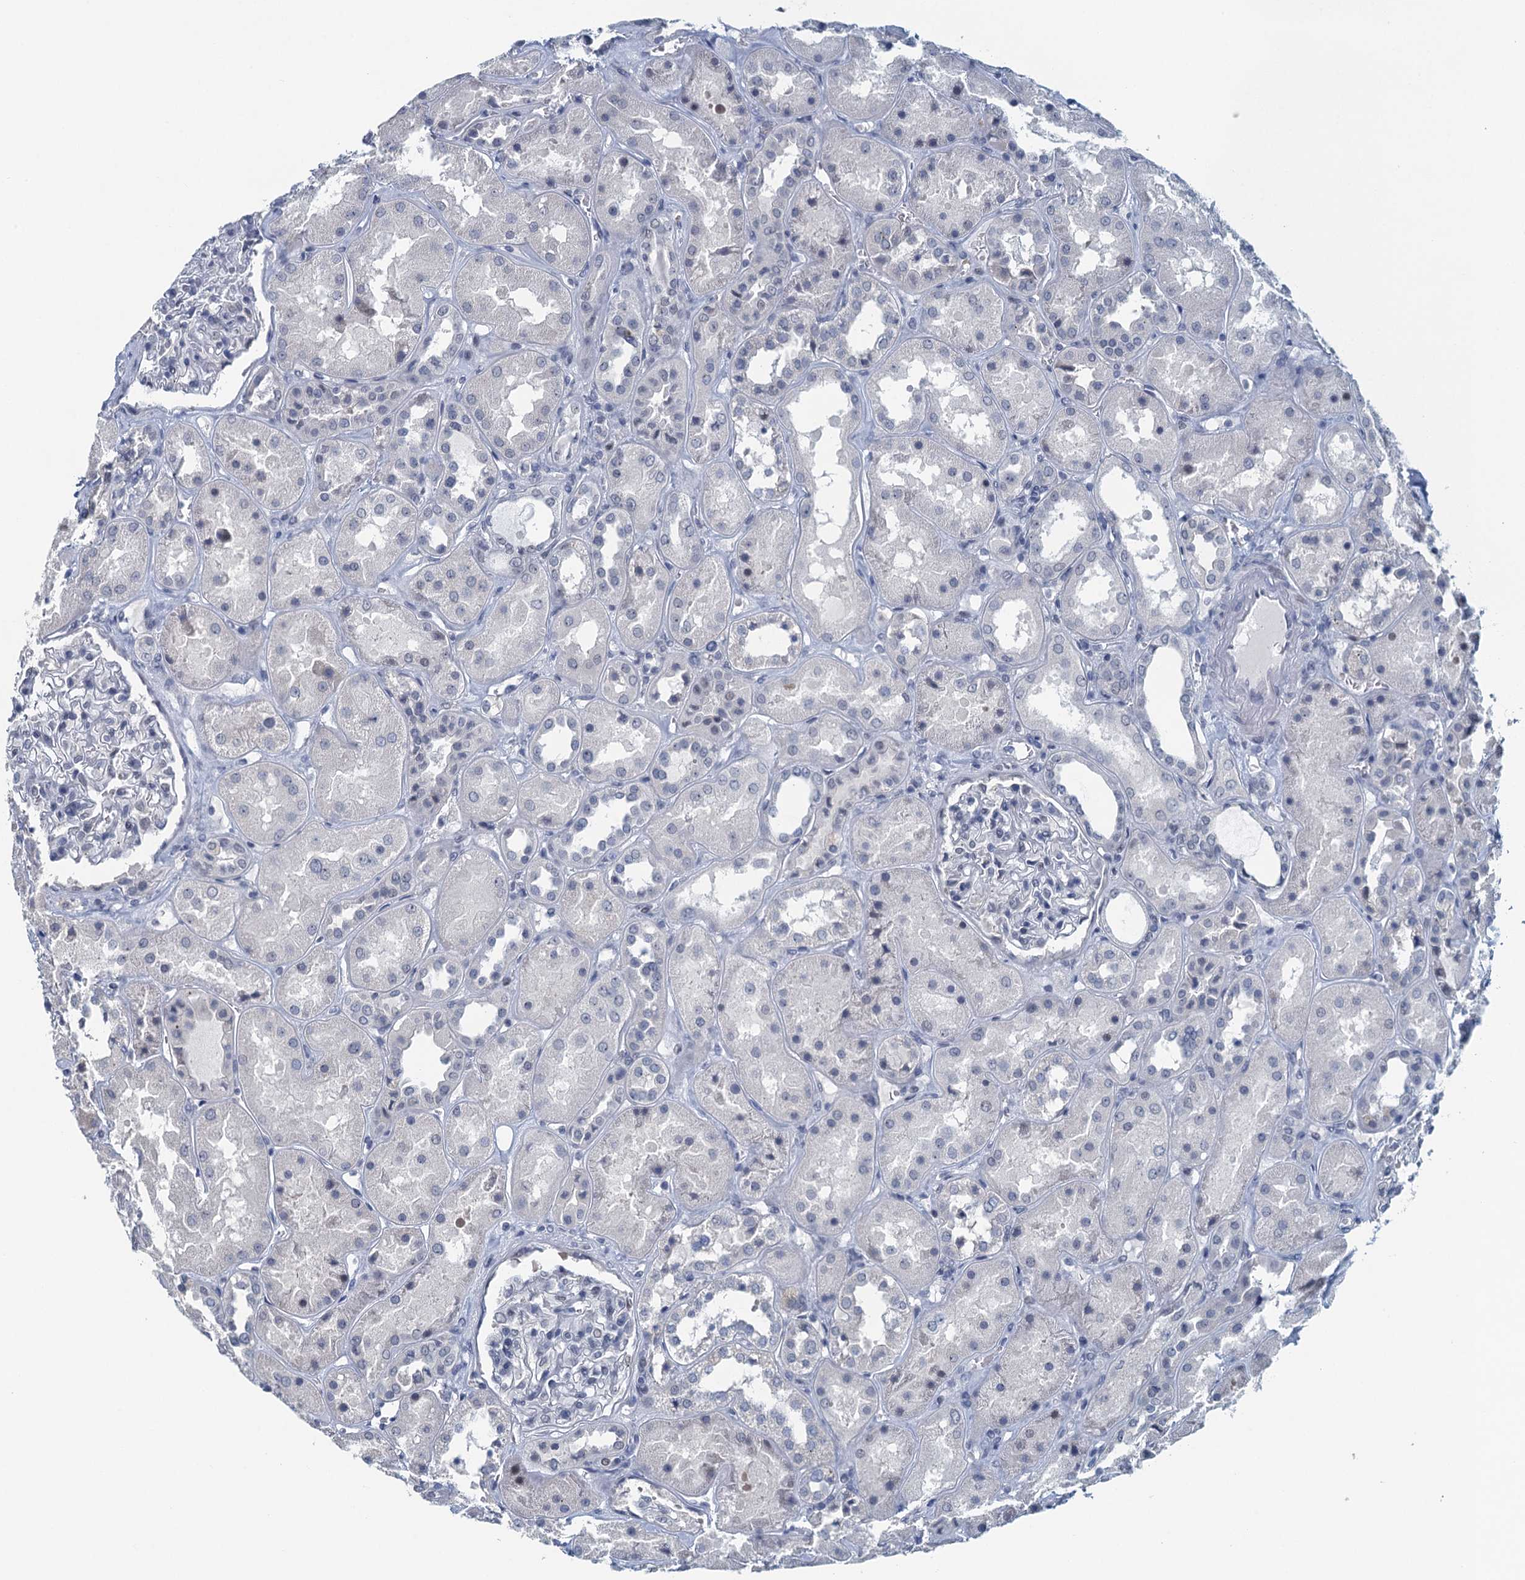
{"staining": {"intensity": "moderate", "quantity": "<25%", "location": "nuclear"}, "tissue": "kidney", "cell_type": "Cells in glomeruli", "image_type": "normal", "snomed": [{"axis": "morphology", "description": "Normal tissue, NOS"}, {"axis": "topography", "description": "Kidney"}], "caption": "Brown immunohistochemical staining in normal human kidney shows moderate nuclear expression in about <25% of cells in glomeruli.", "gene": "TTLL9", "patient": {"sex": "male", "age": 70}}